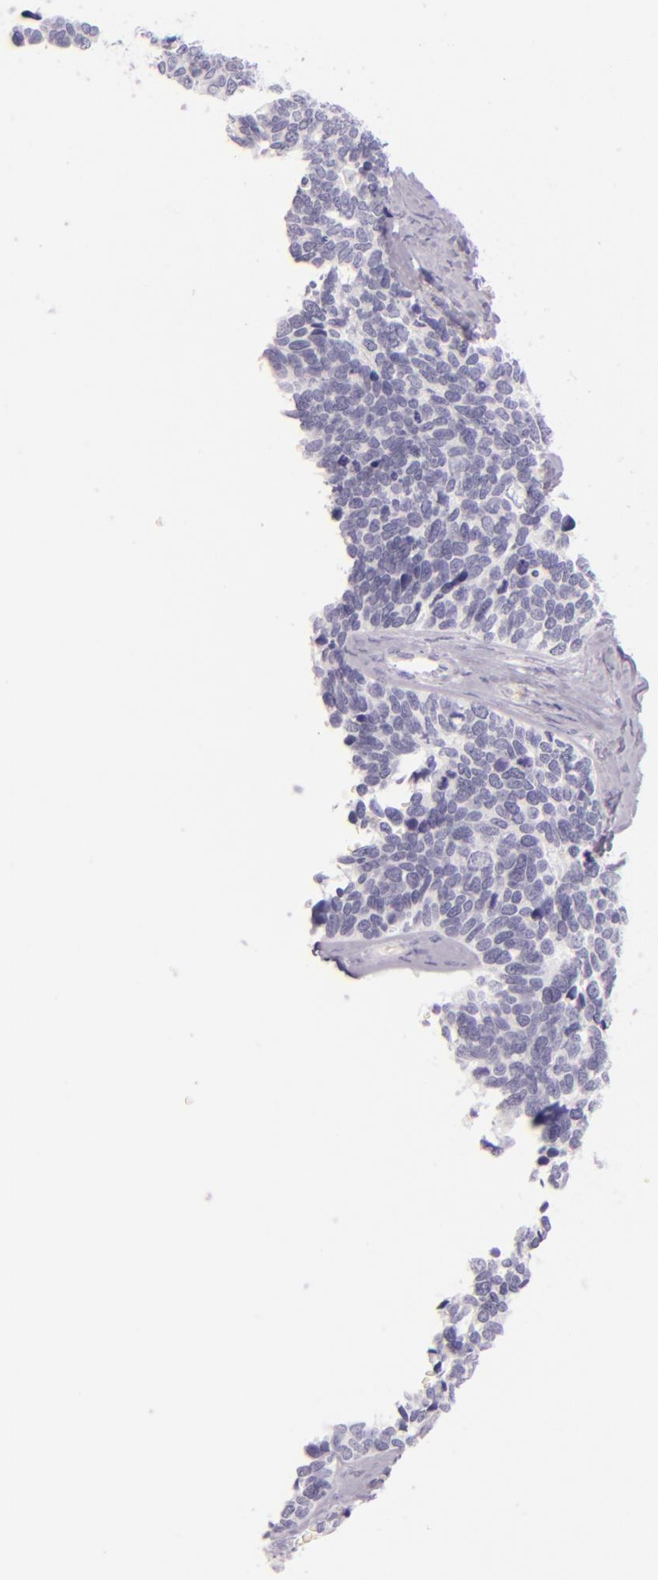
{"staining": {"intensity": "negative", "quantity": "none", "location": "none"}, "tissue": "ovarian cancer", "cell_type": "Tumor cells", "image_type": "cancer", "snomed": [{"axis": "morphology", "description": "Cystadenocarcinoma, serous, NOS"}, {"axis": "topography", "description": "Ovary"}], "caption": "High power microscopy histopathology image of an immunohistochemistry micrograph of ovarian cancer, revealing no significant positivity in tumor cells.", "gene": "CEACAM1", "patient": {"sex": "female", "age": 77}}